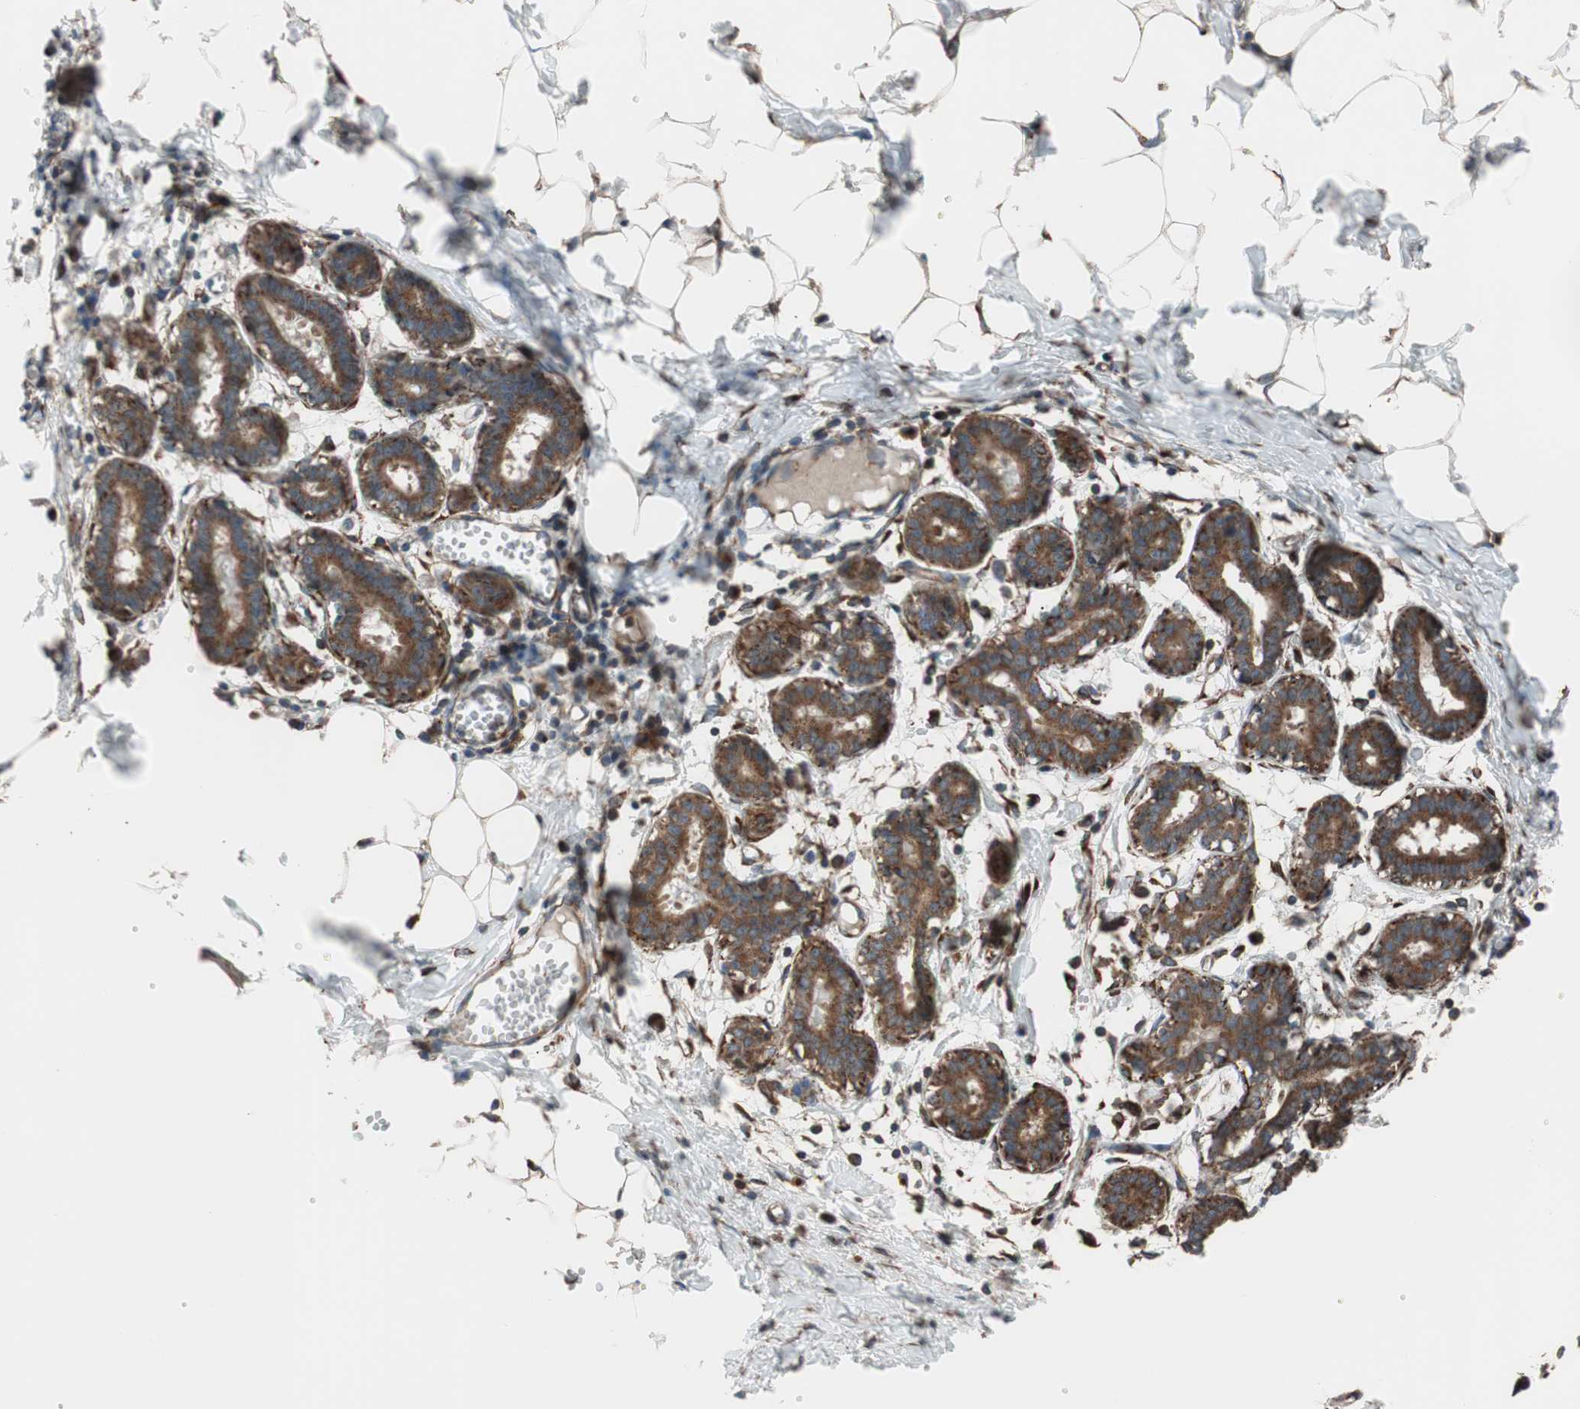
{"staining": {"intensity": "strong", "quantity": ">75%", "location": "cytoplasmic/membranous"}, "tissue": "breast", "cell_type": "Adipocytes", "image_type": "normal", "snomed": [{"axis": "morphology", "description": "Normal tissue, NOS"}, {"axis": "topography", "description": "Breast"}], "caption": "Adipocytes show high levels of strong cytoplasmic/membranous staining in approximately >75% of cells in unremarkable breast.", "gene": "SEC31A", "patient": {"sex": "female", "age": 27}}